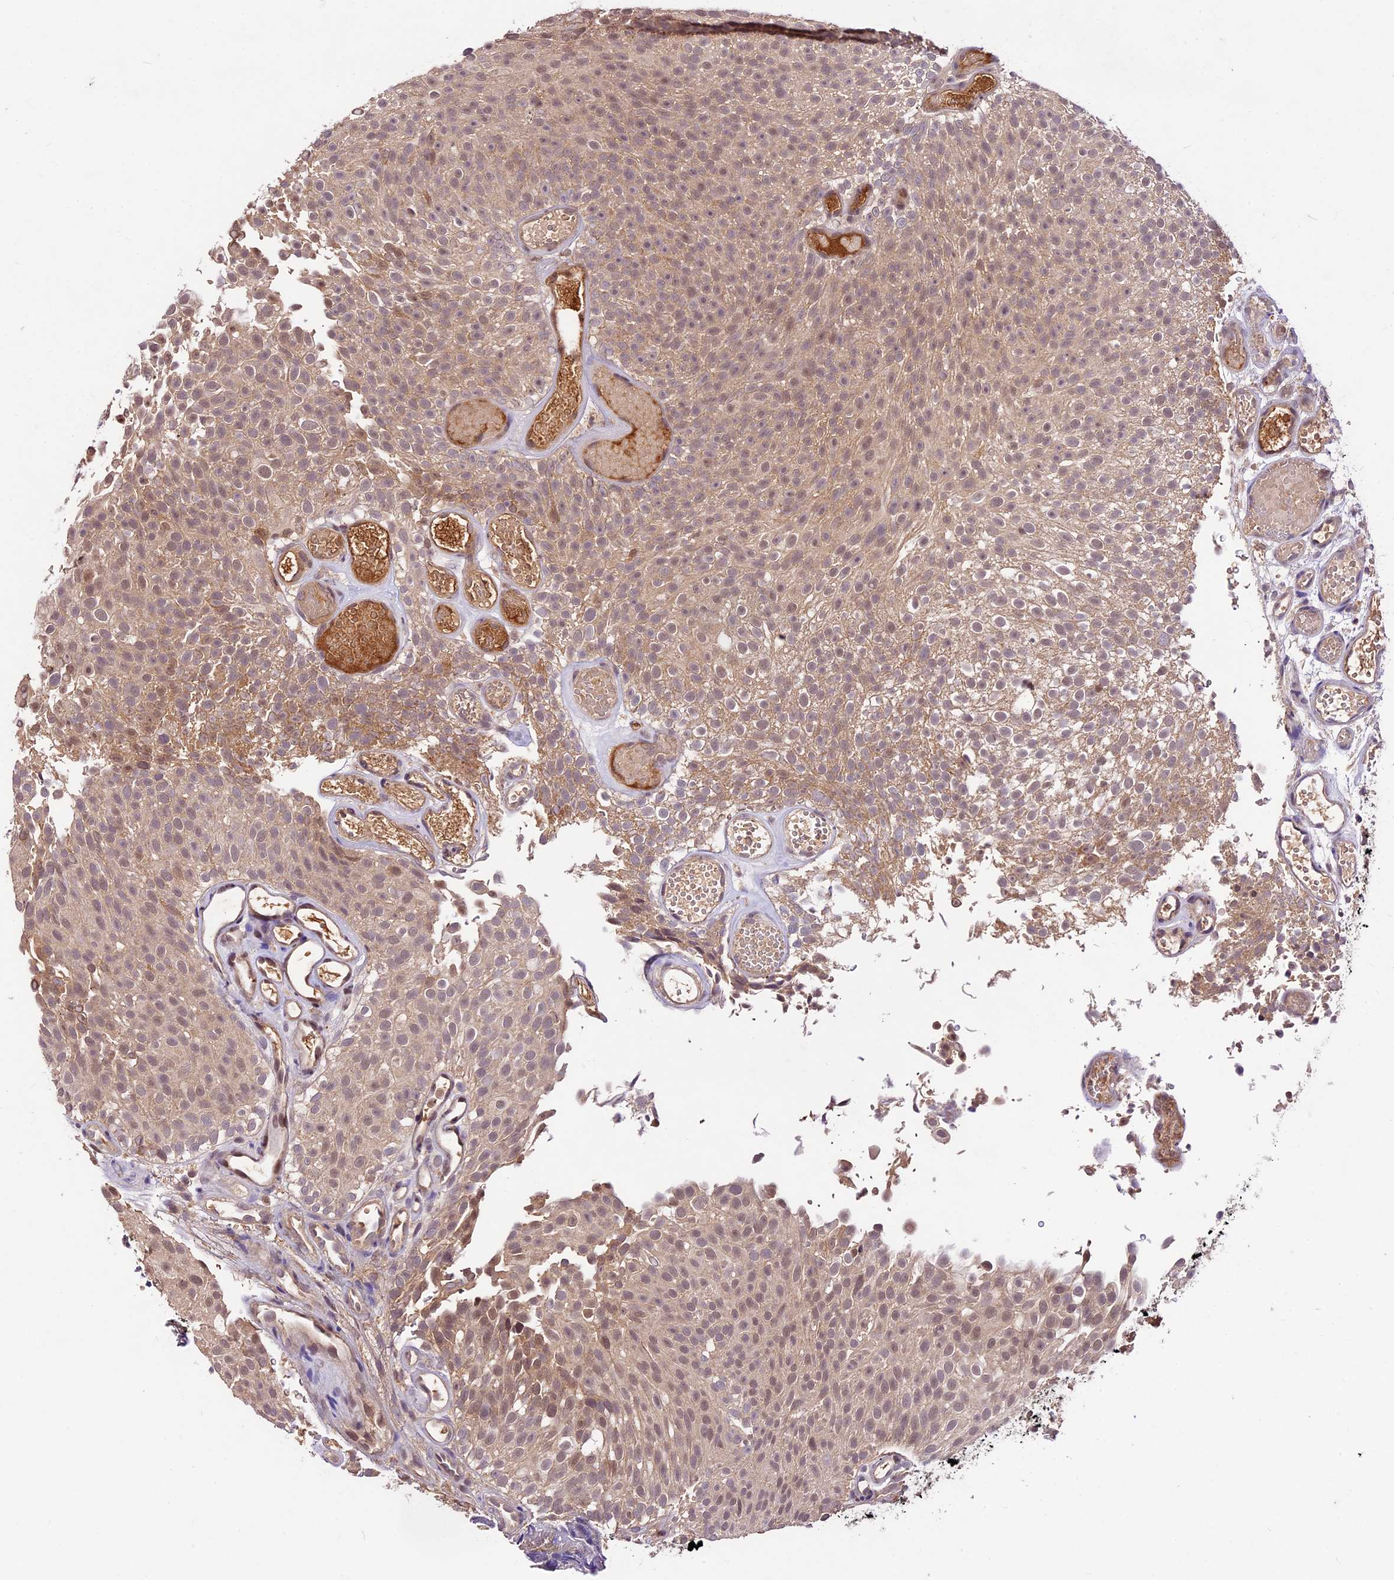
{"staining": {"intensity": "weak", "quantity": "25%-75%", "location": "cytoplasmic/membranous,nuclear"}, "tissue": "urothelial cancer", "cell_type": "Tumor cells", "image_type": "cancer", "snomed": [{"axis": "morphology", "description": "Urothelial carcinoma, Low grade"}, {"axis": "topography", "description": "Urinary bladder"}], "caption": "Weak cytoplasmic/membranous and nuclear expression is identified in approximately 25%-75% of tumor cells in urothelial carcinoma (low-grade). (DAB IHC with brightfield microscopy, high magnification).", "gene": "ATP10A", "patient": {"sex": "male", "age": 78}}